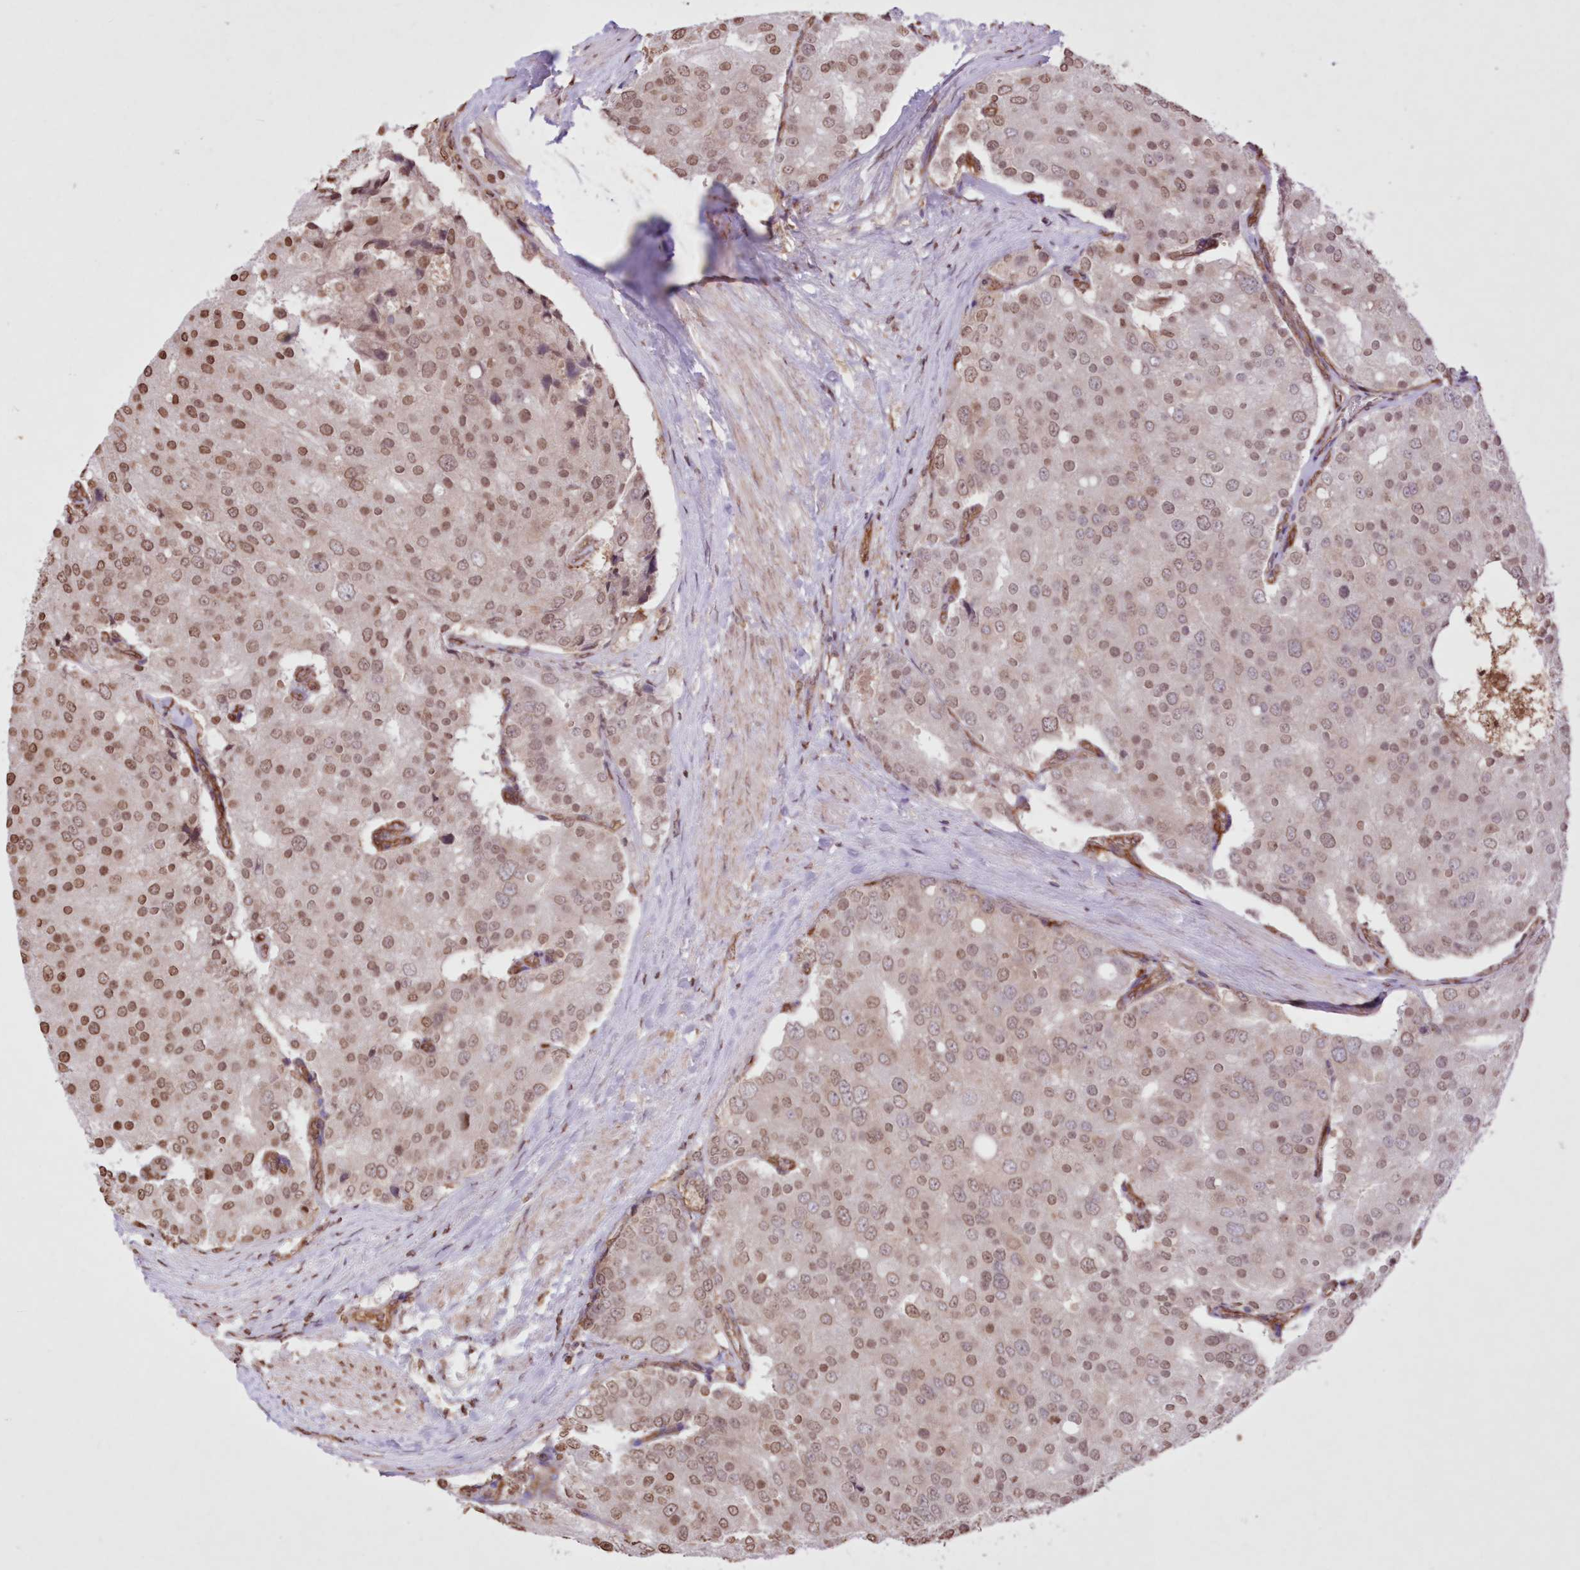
{"staining": {"intensity": "moderate", "quantity": ">75%", "location": "nuclear"}, "tissue": "prostate cancer", "cell_type": "Tumor cells", "image_type": "cancer", "snomed": [{"axis": "morphology", "description": "Adenocarcinoma, High grade"}, {"axis": "topography", "description": "Prostate"}], "caption": "Immunohistochemistry of human prostate cancer (high-grade adenocarcinoma) reveals medium levels of moderate nuclear staining in about >75% of tumor cells.", "gene": "FCHO2", "patient": {"sex": "male", "age": 50}}